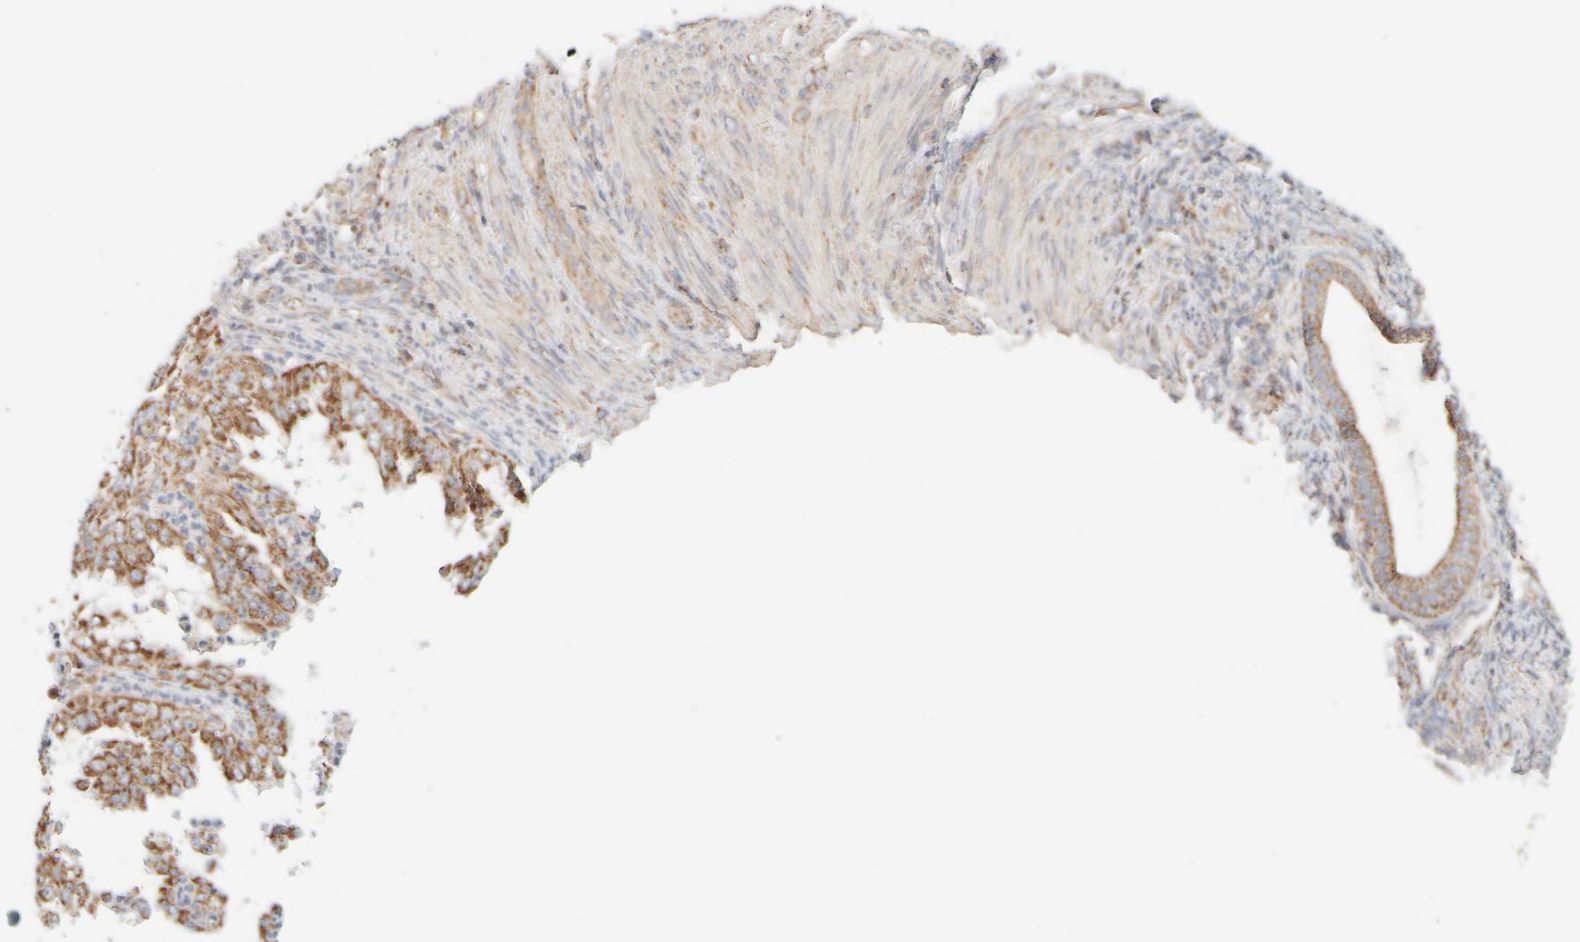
{"staining": {"intensity": "moderate", "quantity": ">75%", "location": "cytoplasmic/membranous"}, "tissue": "endometrial cancer", "cell_type": "Tumor cells", "image_type": "cancer", "snomed": [{"axis": "morphology", "description": "Adenocarcinoma, NOS"}, {"axis": "topography", "description": "Endometrium"}], "caption": "Immunohistochemical staining of human endometrial cancer (adenocarcinoma) demonstrates moderate cytoplasmic/membranous protein positivity in about >75% of tumor cells. The staining was performed using DAB (3,3'-diaminobenzidine), with brown indicating positive protein expression. Nuclei are stained blue with hematoxylin.", "gene": "APBB2", "patient": {"sex": "female", "age": 85}}